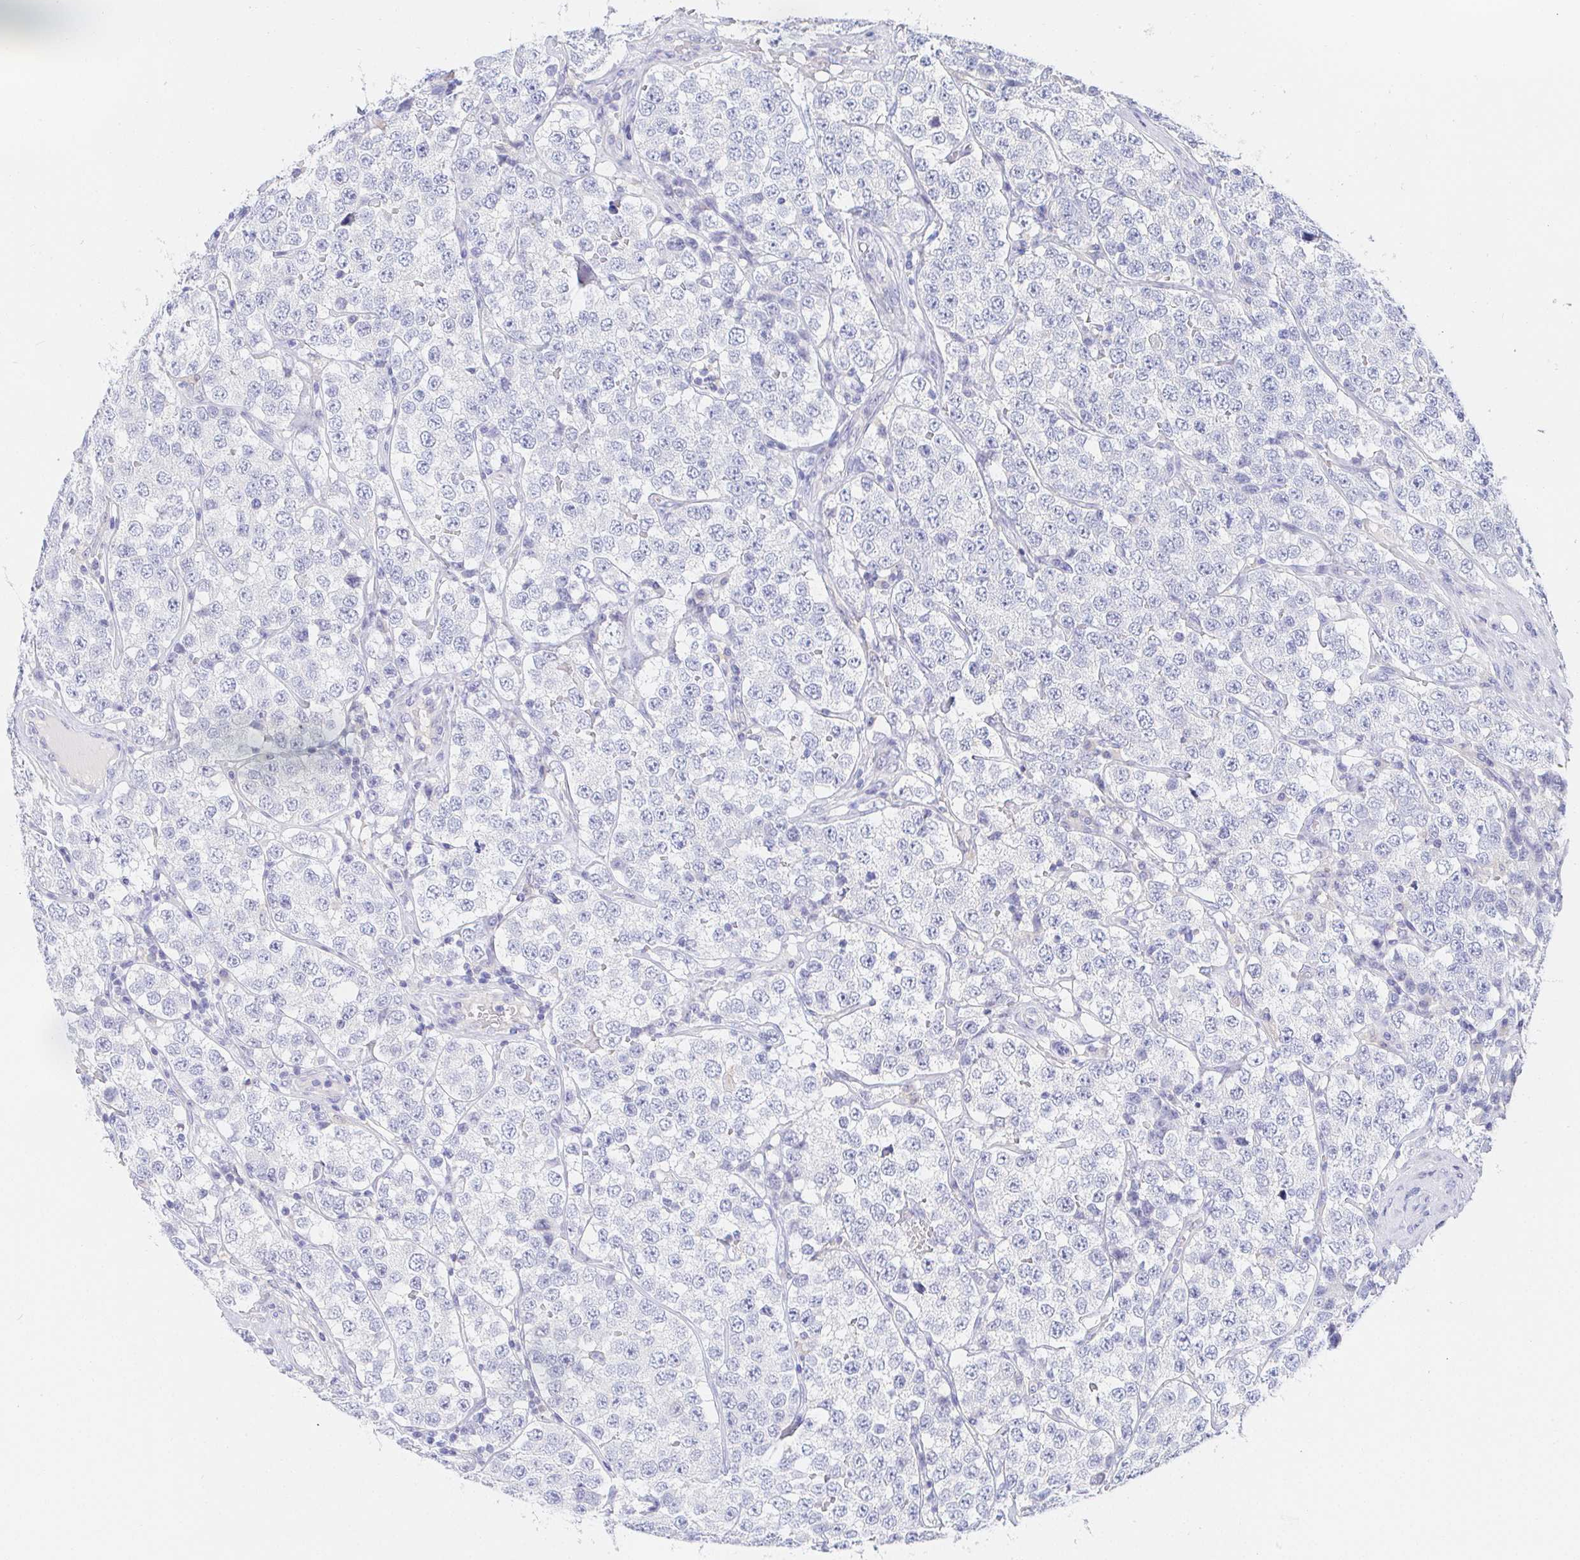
{"staining": {"intensity": "negative", "quantity": "none", "location": "none"}, "tissue": "testis cancer", "cell_type": "Tumor cells", "image_type": "cancer", "snomed": [{"axis": "morphology", "description": "Seminoma, NOS"}, {"axis": "topography", "description": "Testis"}], "caption": "Immunohistochemical staining of seminoma (testis) demonstrates no significant staining in tumor cells.", "gene": "PDE6B", "patient": {"sex": "male", "age": 34}}